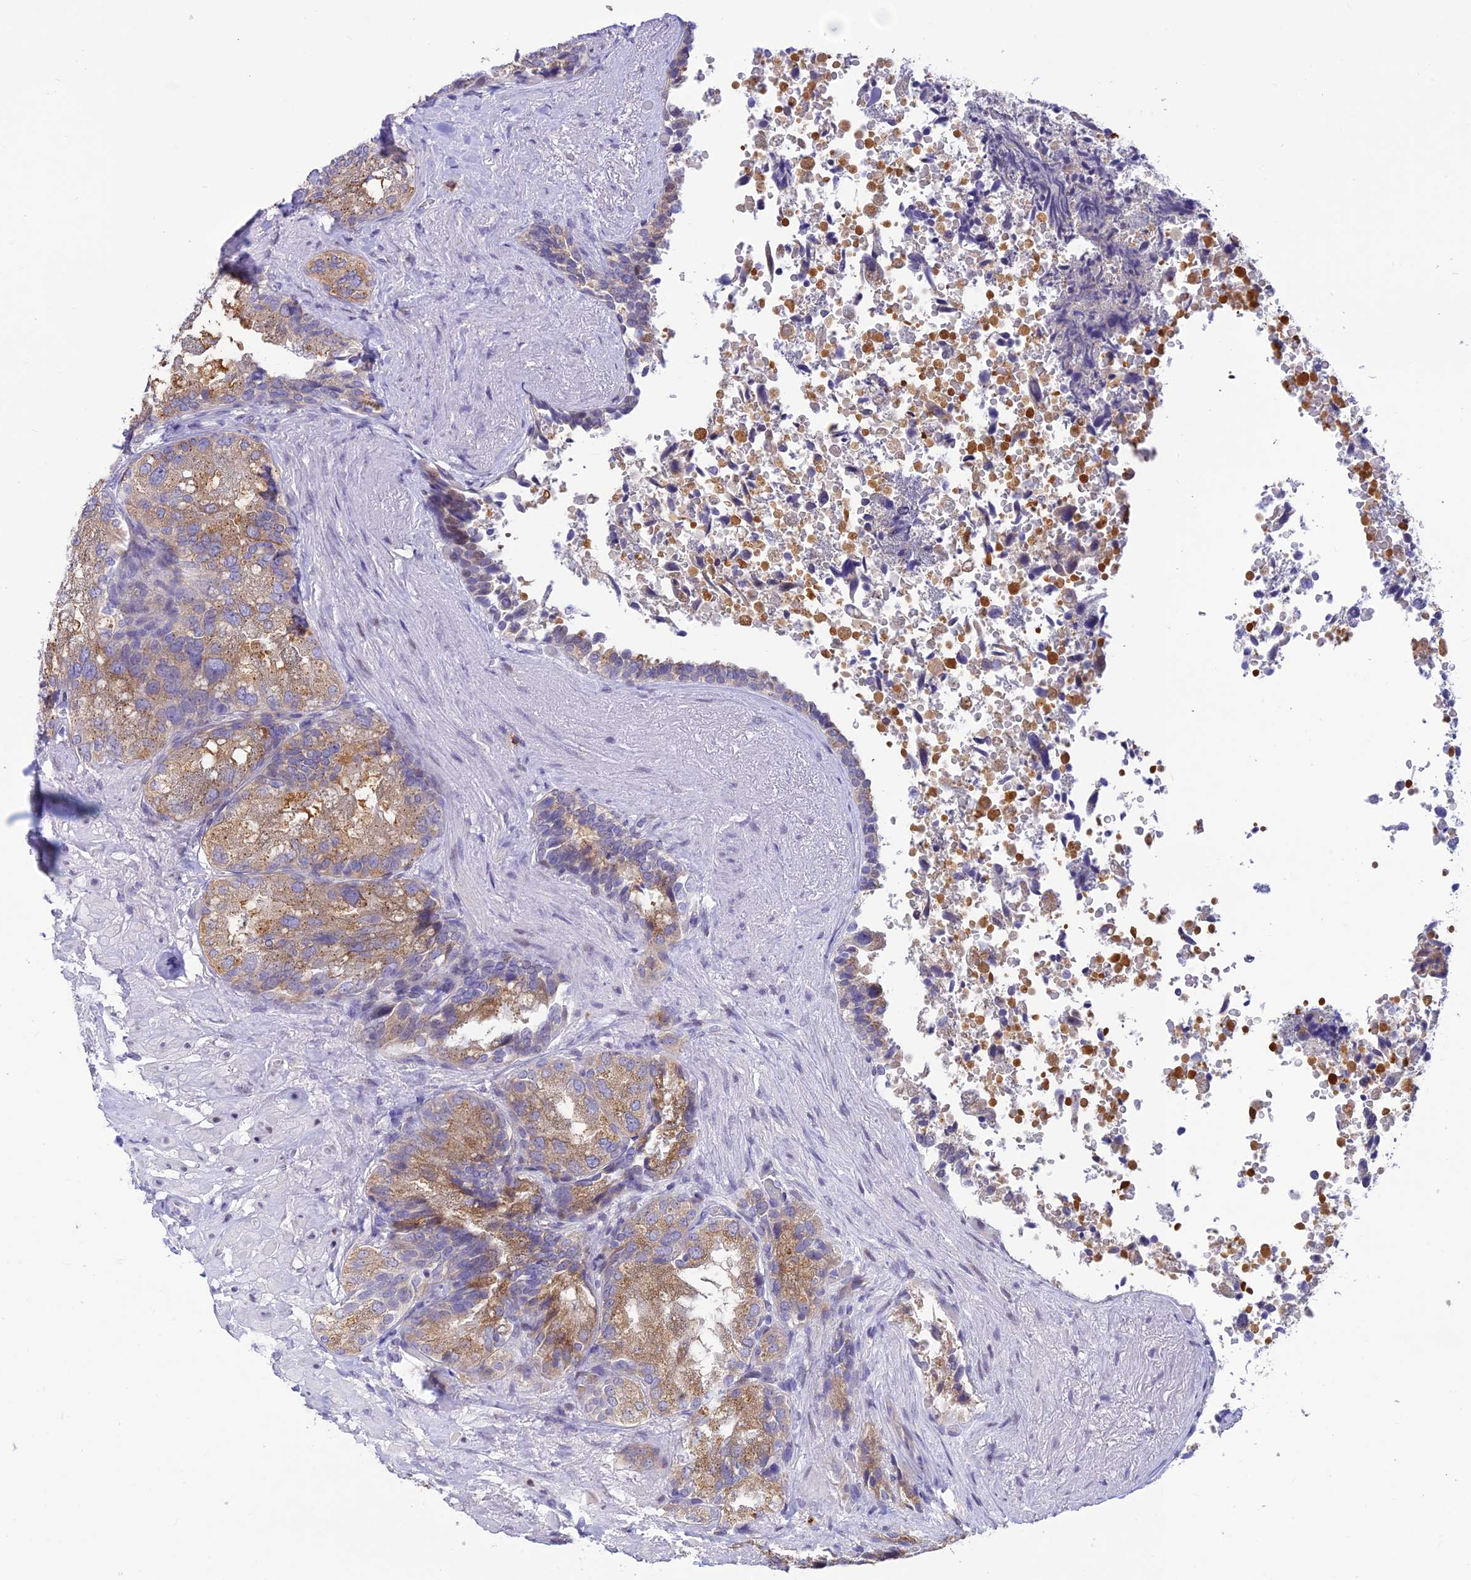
{"staining": {"intensity": "moderate", "quantity": ">75%", "location": "cytoplasmic/membranous"}, "tissue": "seminal vesicle", "cell_type": "Glandular cells", "image_type": "normal", "snomed": [{"axis": "morphology", "description": "Normal tissue, NOS"}, {"axis": "topography", "description": "Seminal veicle"}, {"axis": "topography", "description": "Peripheral nerve tissue"}], "caption": "Unremarkable seminal vesicle demonstrates moderate cytoplasmic/membranous expression in approximately >75% of glandular cells (DAB = brown stain, brightfield microscopy at high magnification)..", "gene": "INKA1", "patient": {"sex": "male", "age": 63}}